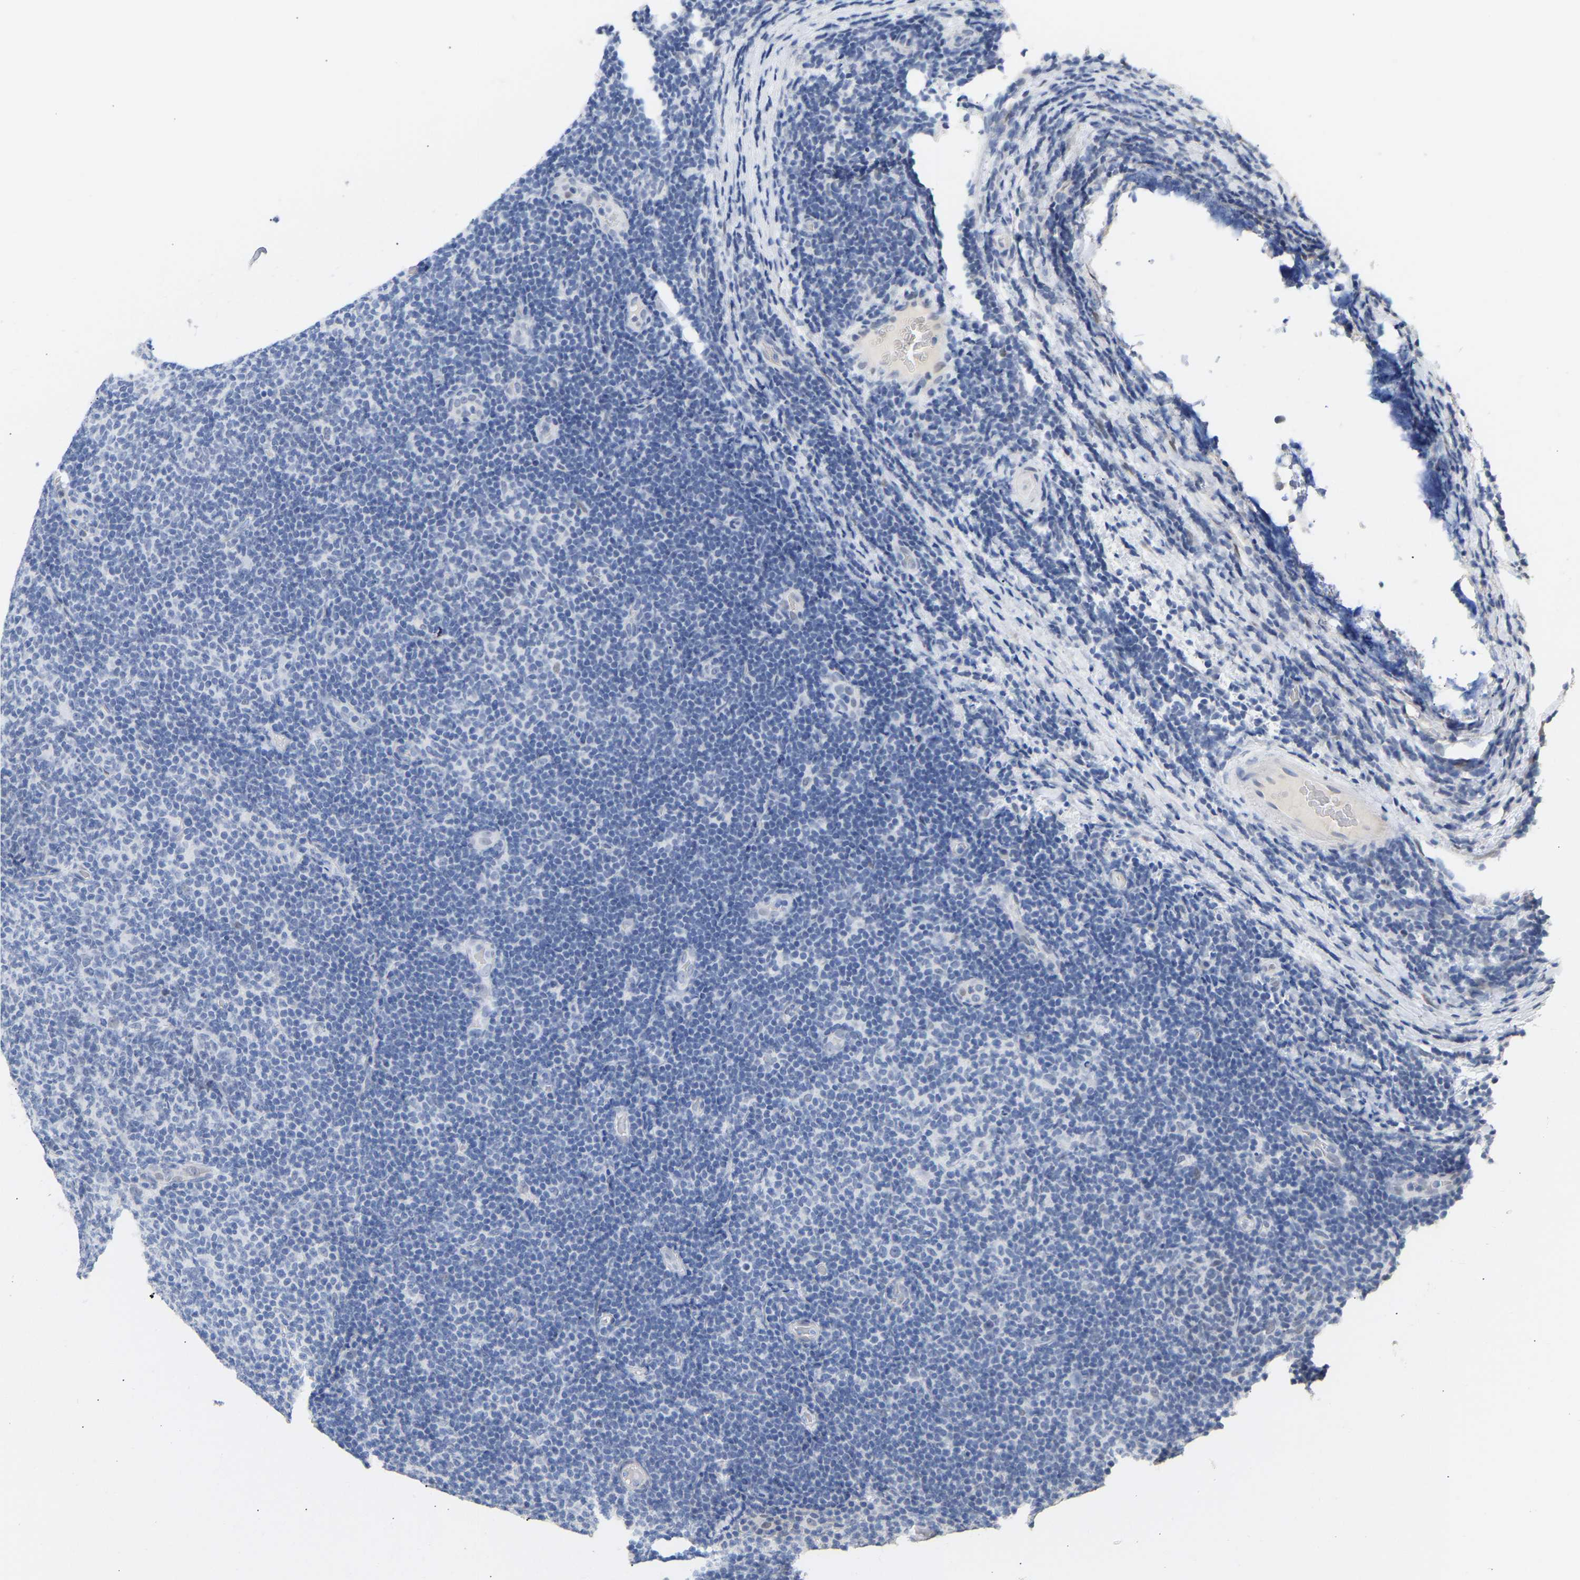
{"staining": {"intensity": "negative", "quantity": "none", "location": "none"}, "tissue": "lymphoma", "cell_type": "Tumor cells", "image_type": "cancer", "snomed": [{"axis": "morphology", "description": "Malignant lymphoma, non-Hodgkin's type, Low grade"}, {"axis": "topography", "description": "Lymph node"}], "caption": "Tumor cells show no significant positivity in malignant lymphoma, non-Hodgkin's type (low-grade).", "gene": "AMPH", "patient": {"sex": "male", "age": 83}}